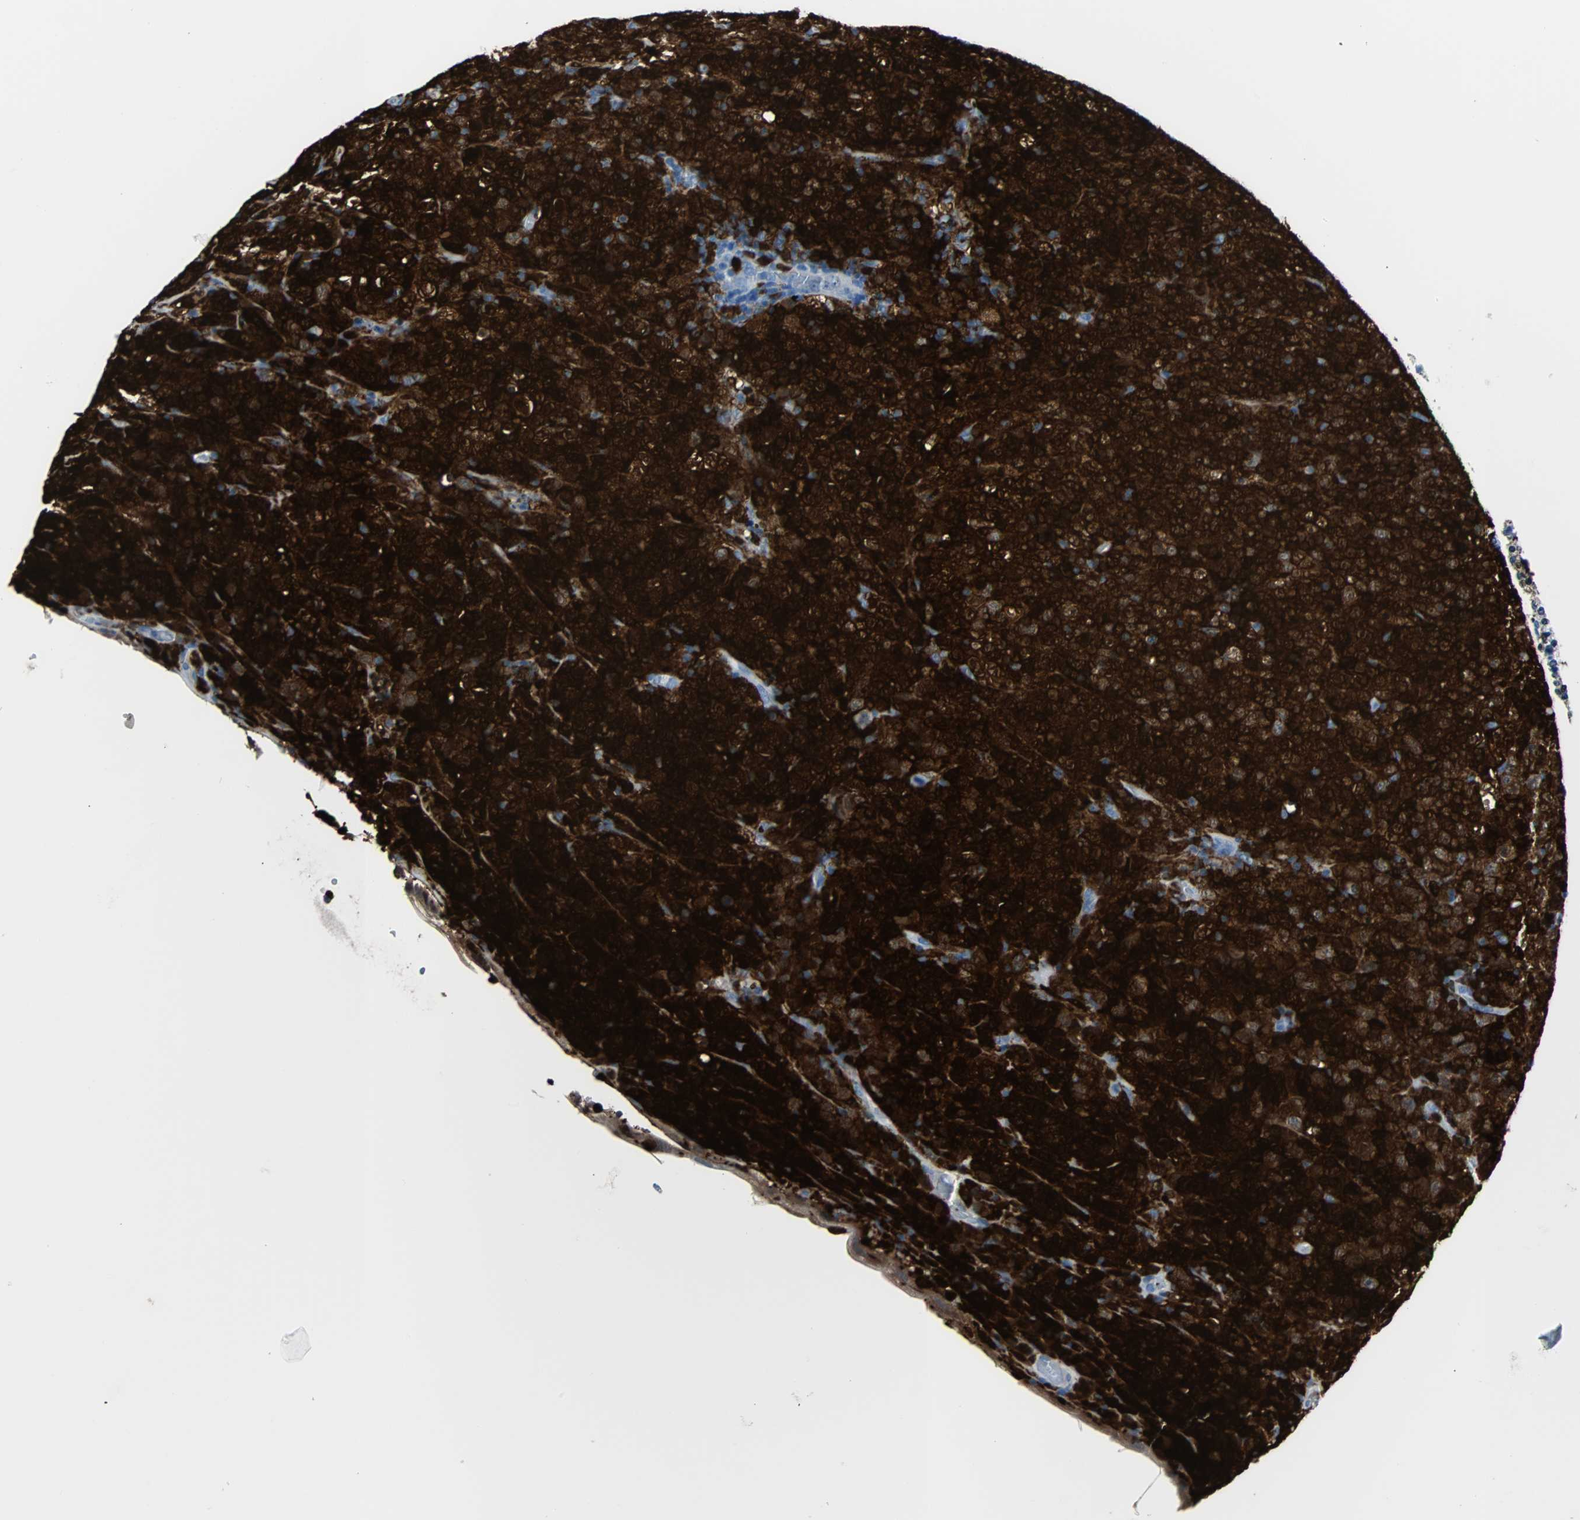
{"staining": {"intensity": "strong", "quantity": ">75%", "location": "cytoplasmic/membranous"}, "tissue": "lymphoma", "cell_type": "Tumor cells", "image_type": "cancer", "snomed": [{"axis": "morphology", "description": "Malignant lymphoma, non-Hodgkin's type, High grade"}, {"axis": "topography", "description": "Tonsil"}], "caption": "Tumor cells reveal high levels of strong cytoplasmic/membranous positivity in approximately >75% of cells in malignant lymphoma, non-Hodgkin's type (high-grade).", "gene": "SYK", "patient": {"sex": "female", "age": 36}}